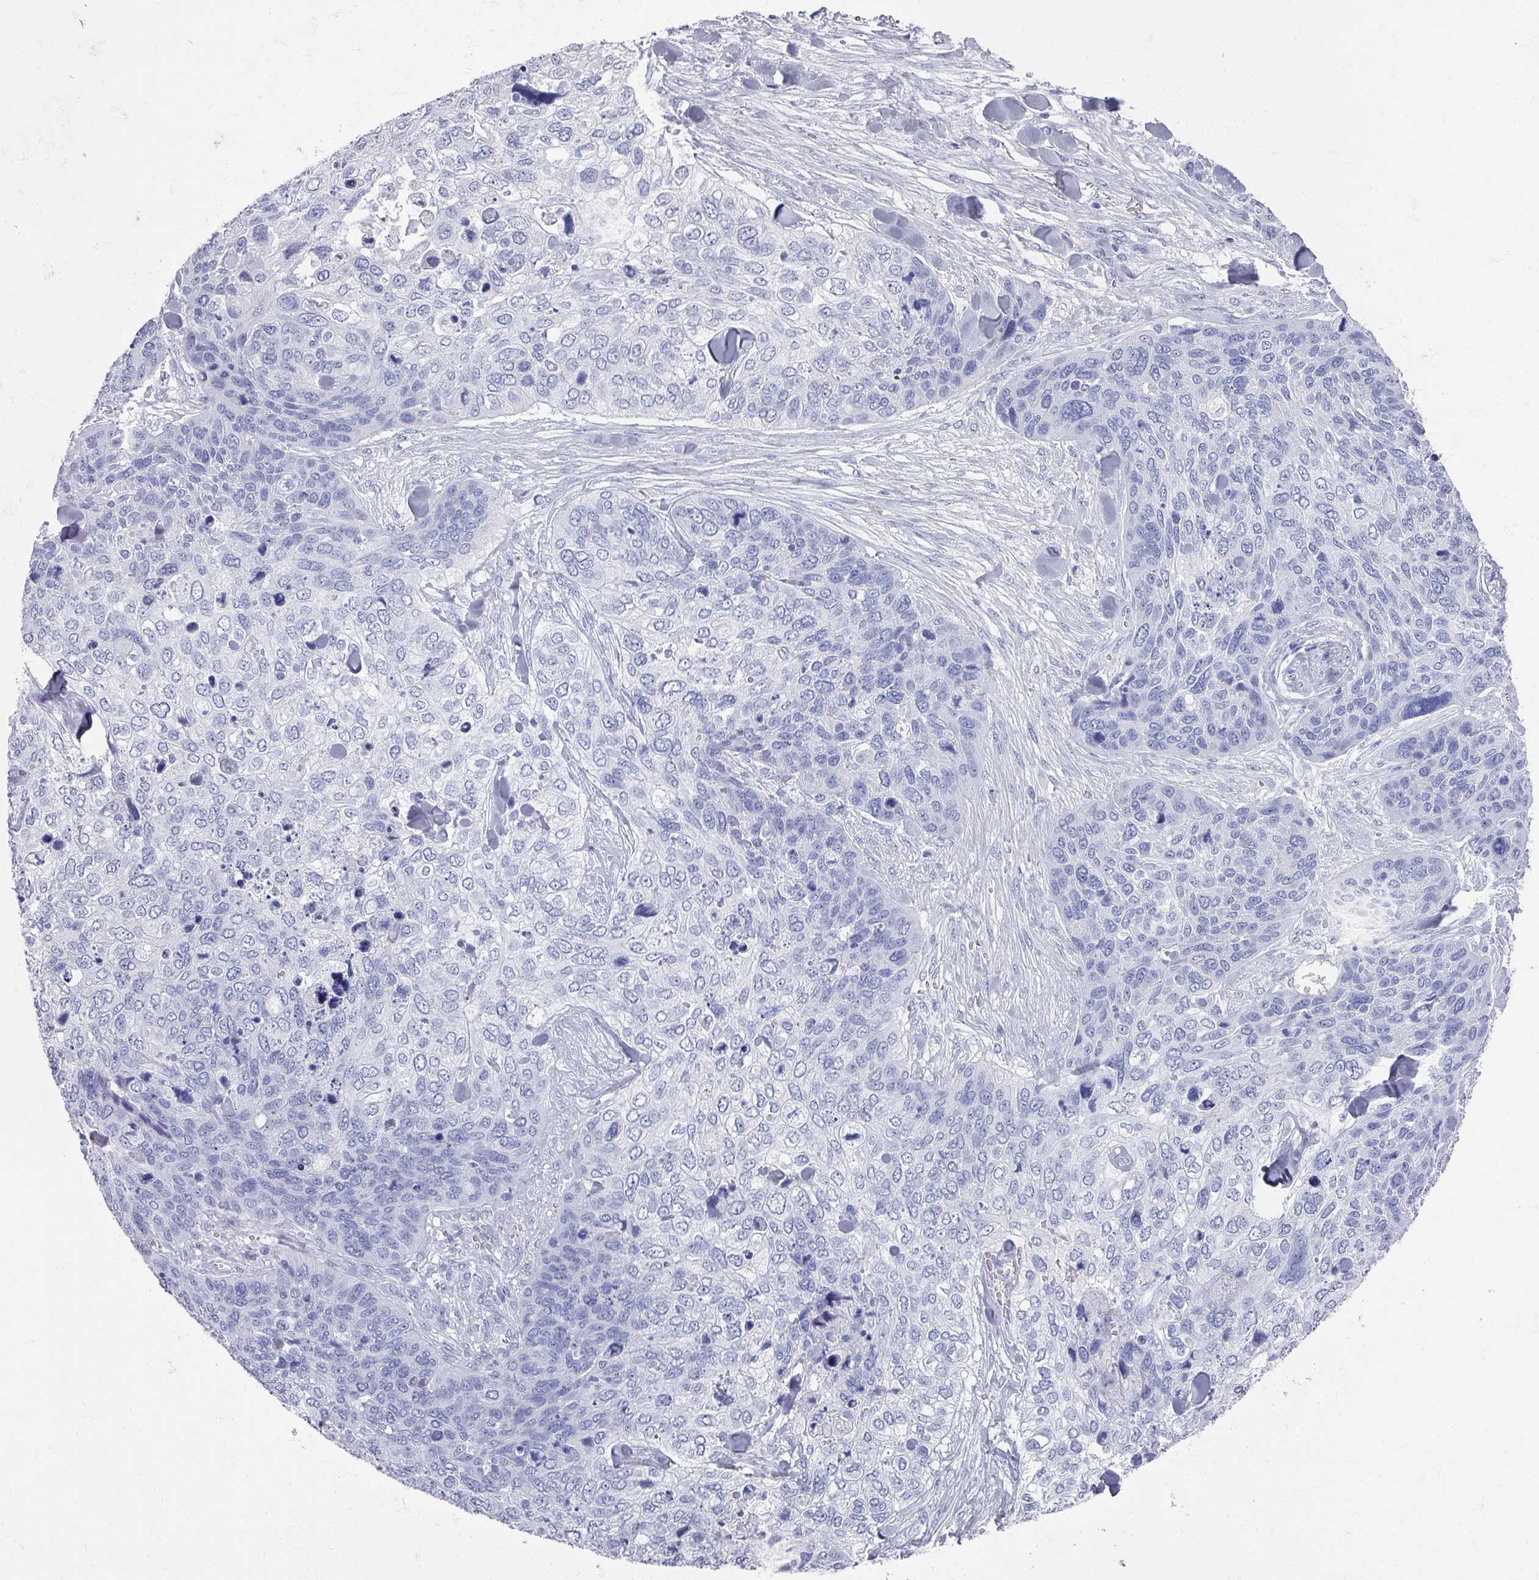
{"staining": {"intensity": "negative", "quantity": "none", "location": "none"}, "tissue": "skin cancer", "cell_type": "Tumor cells", "image_type": "cancer", "snomed": [{"axis": "morphology", "description": "Basal cell carcinoma"}, {"axis": "topography", "description": "Skin"}], "caption": "An IHC micrograph of basal cell carcinoma (skin) is shown. There is no staining in tumor cells of basal cell carcinoma (skin). (IHC, brightfield microscopy, high magnification).", "gene": "OMG", "patient": {"sex": "female", "age": 74}}